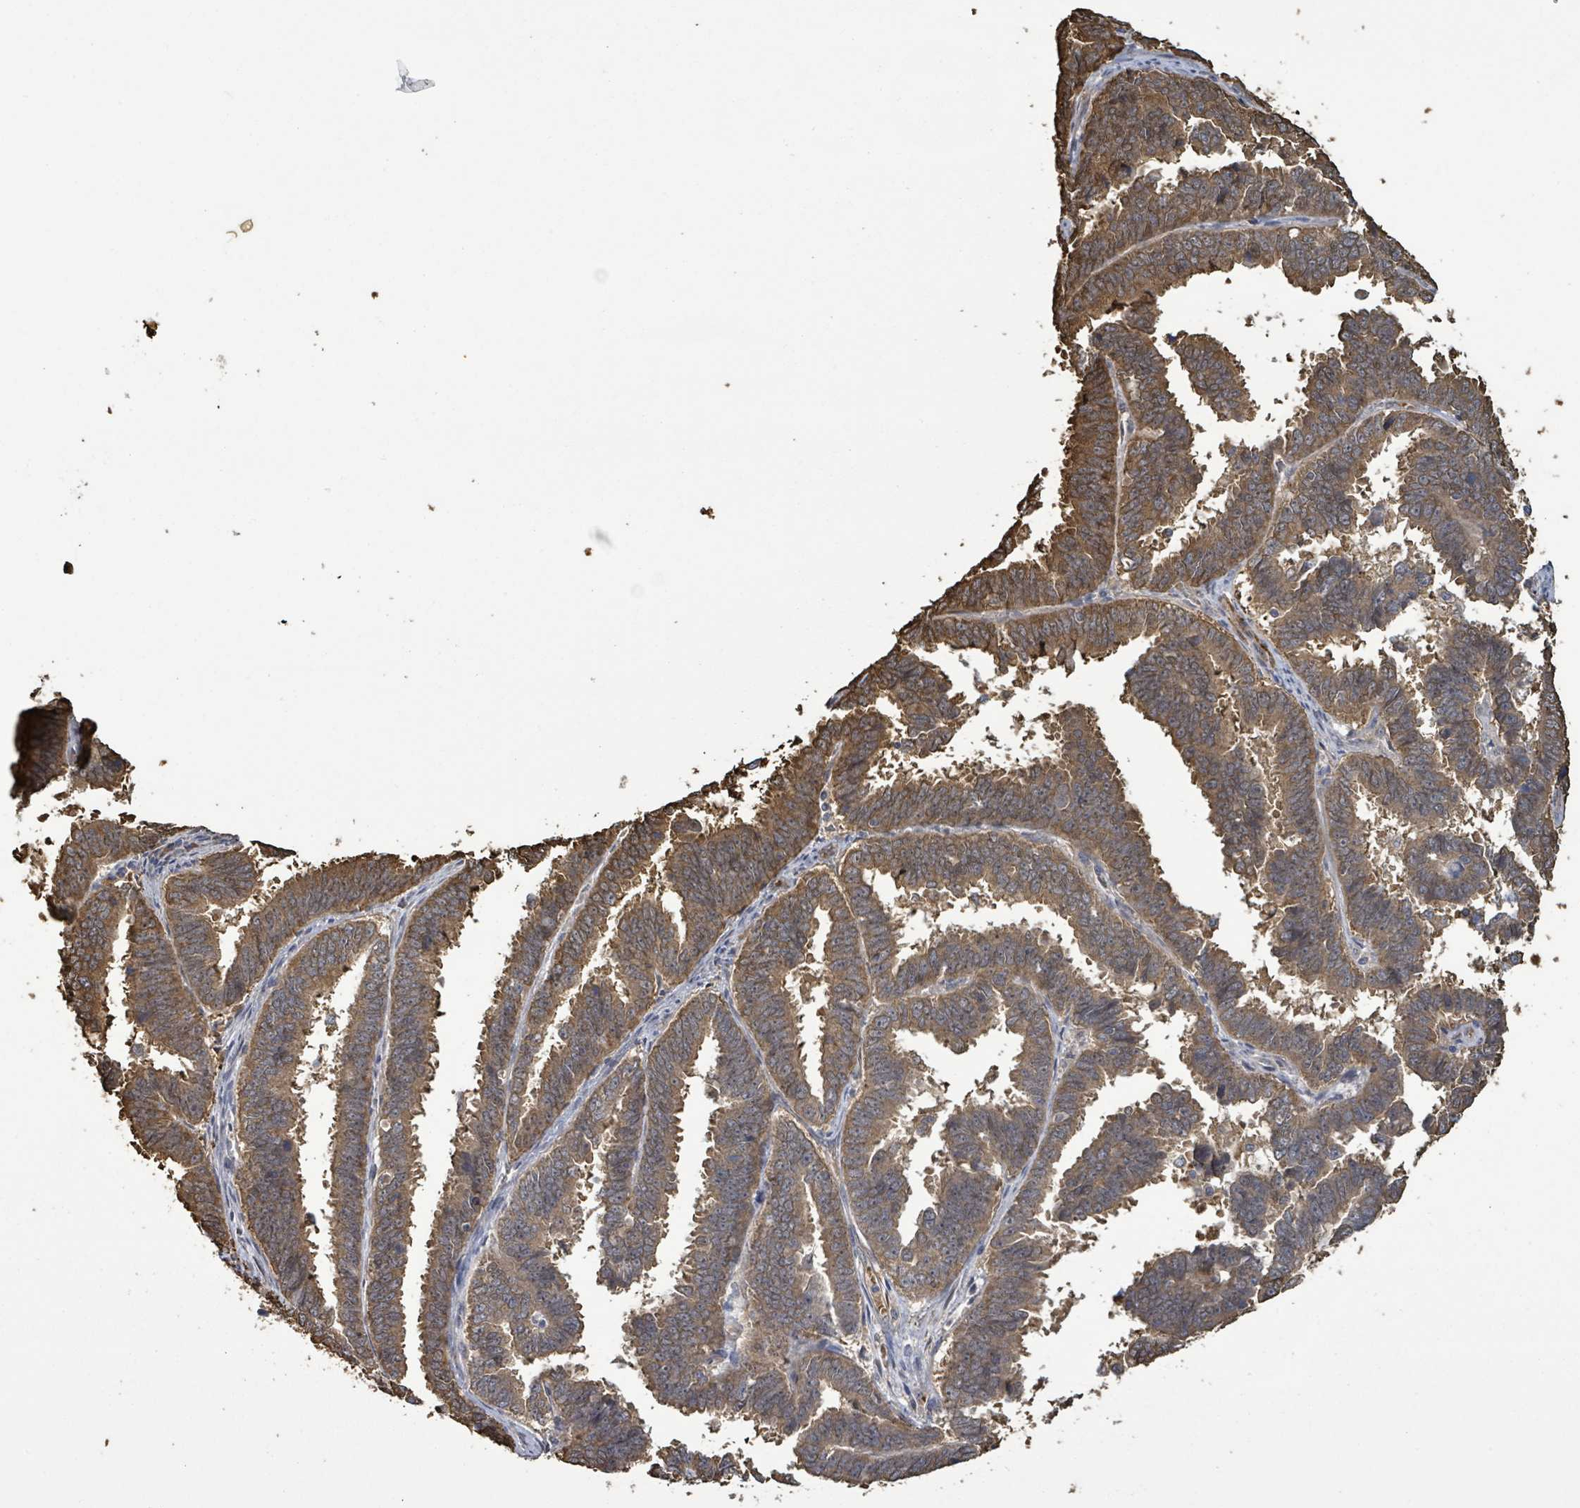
{"staining": {"intensity": "moderate", "quantity": ">75%", "location": "cytoplasmic/membranous"}, "tissue": "endometrial cancer", "cell_type": "Tumor cells", "image_type": "cancer", "snomed": [{"axis": "morphology", "description": "Adenocarcinoma, NOS"}, {"axis": "topography", "description": "Endometrium"}], "caption": "About >75% of tumor cells in human adenocarcinoma (endometrial) exhibit moderate cytoplasmic/membranous protein staining as visualized by brown immunohistochemical staining.", "gene": "MAP3K6", "patient": {"sex": "female", "age": 75}}